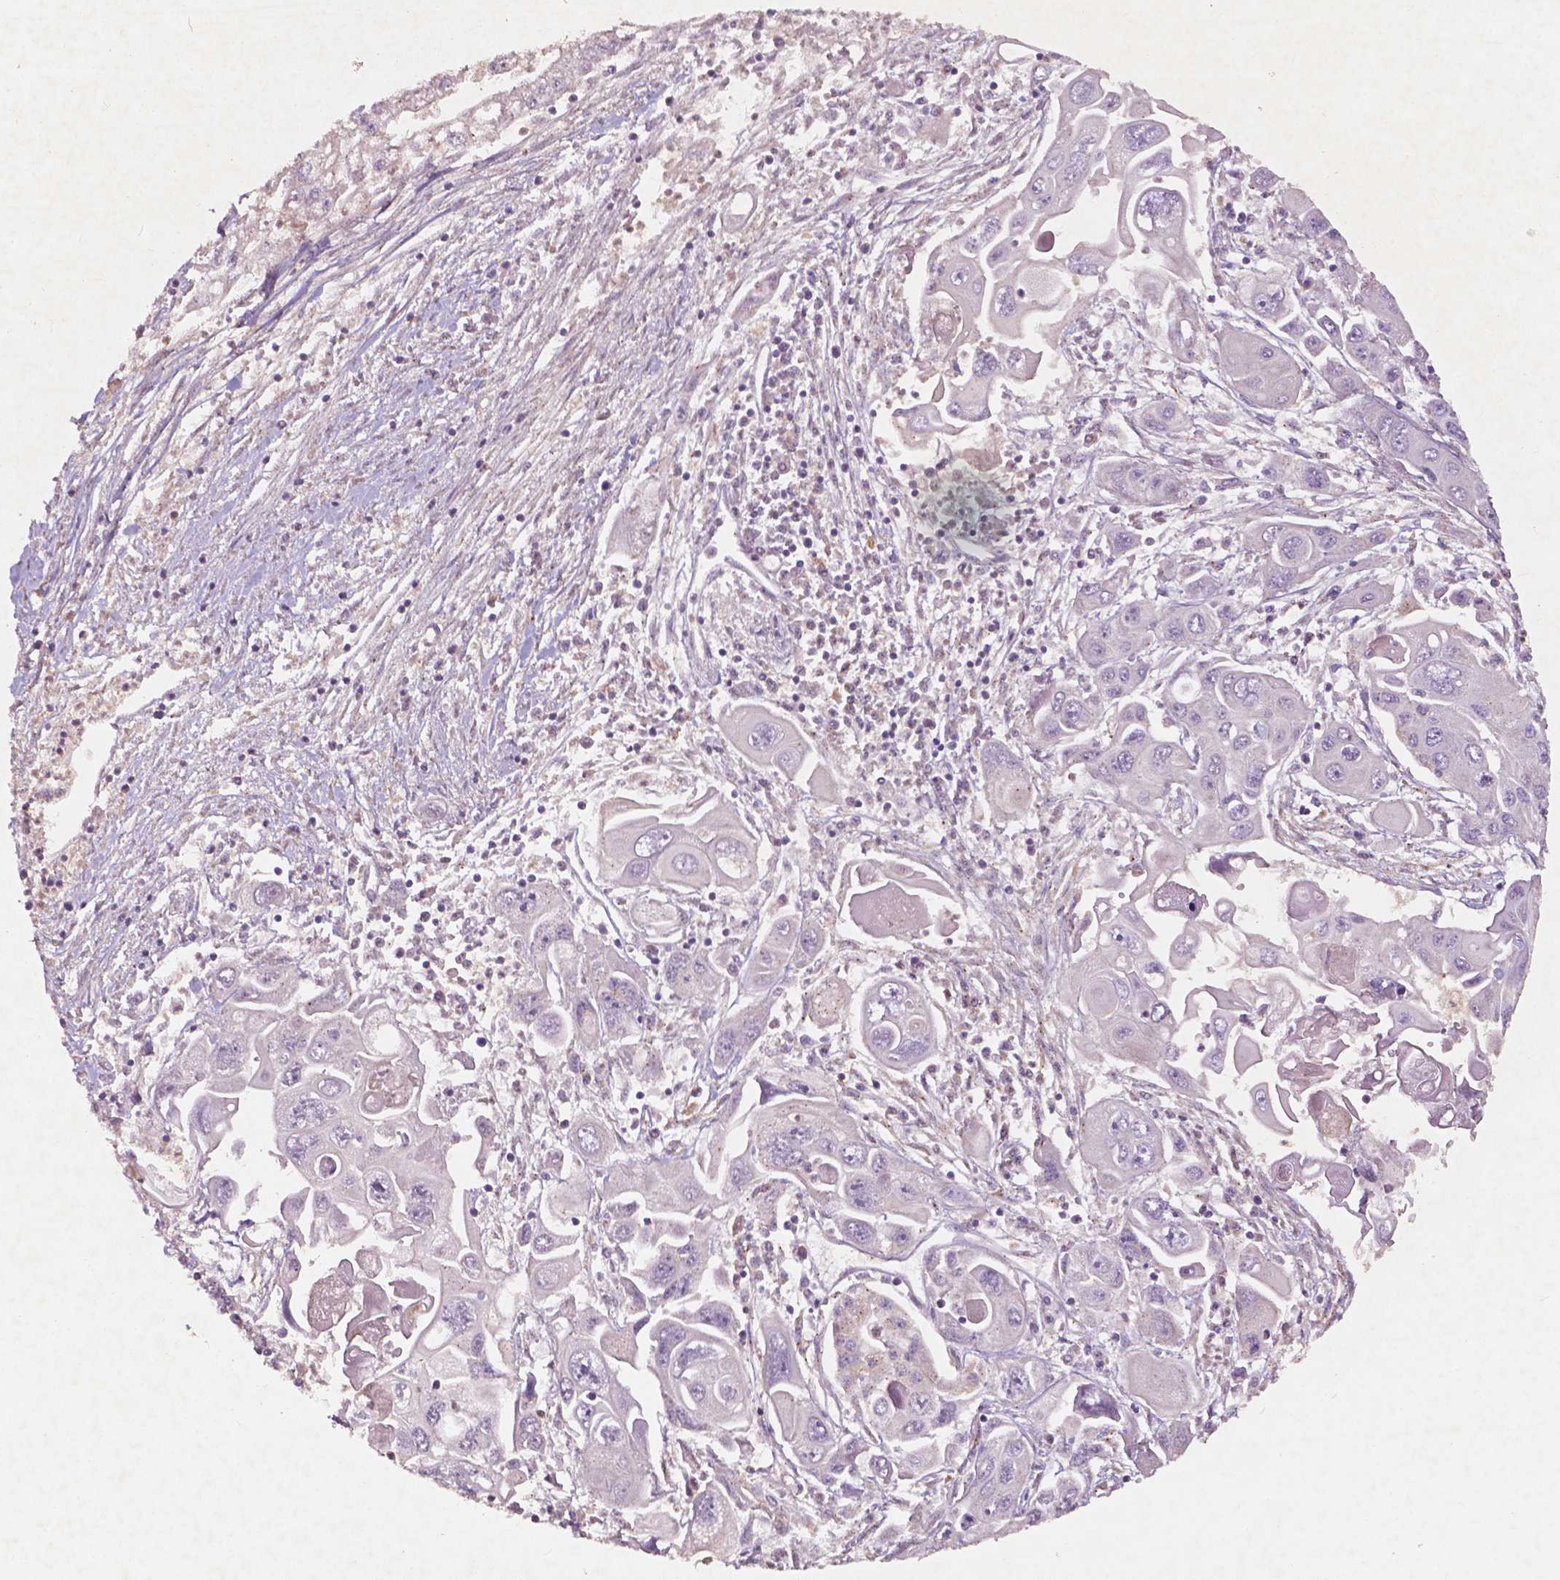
{"staining": {"intensity": "negative", "quantity": "none", "location": "none"}, "tissue": "pancreatic cancer", "cell_type": "Tumor cells", "image_type": "cancer", "snomed": [{"axis": "morphology", "description": "Adenocarcinoma, NOS"}, {"axis": "topography", "description": "Pancreas"}], "caption": "This is an immunohistochemistry (IHC) photomicrograph of pancreatic cancer. There is no positivity in tumor cells.", "gene": "CHPT1", "patient": {"sex": "male", "age": 70}}